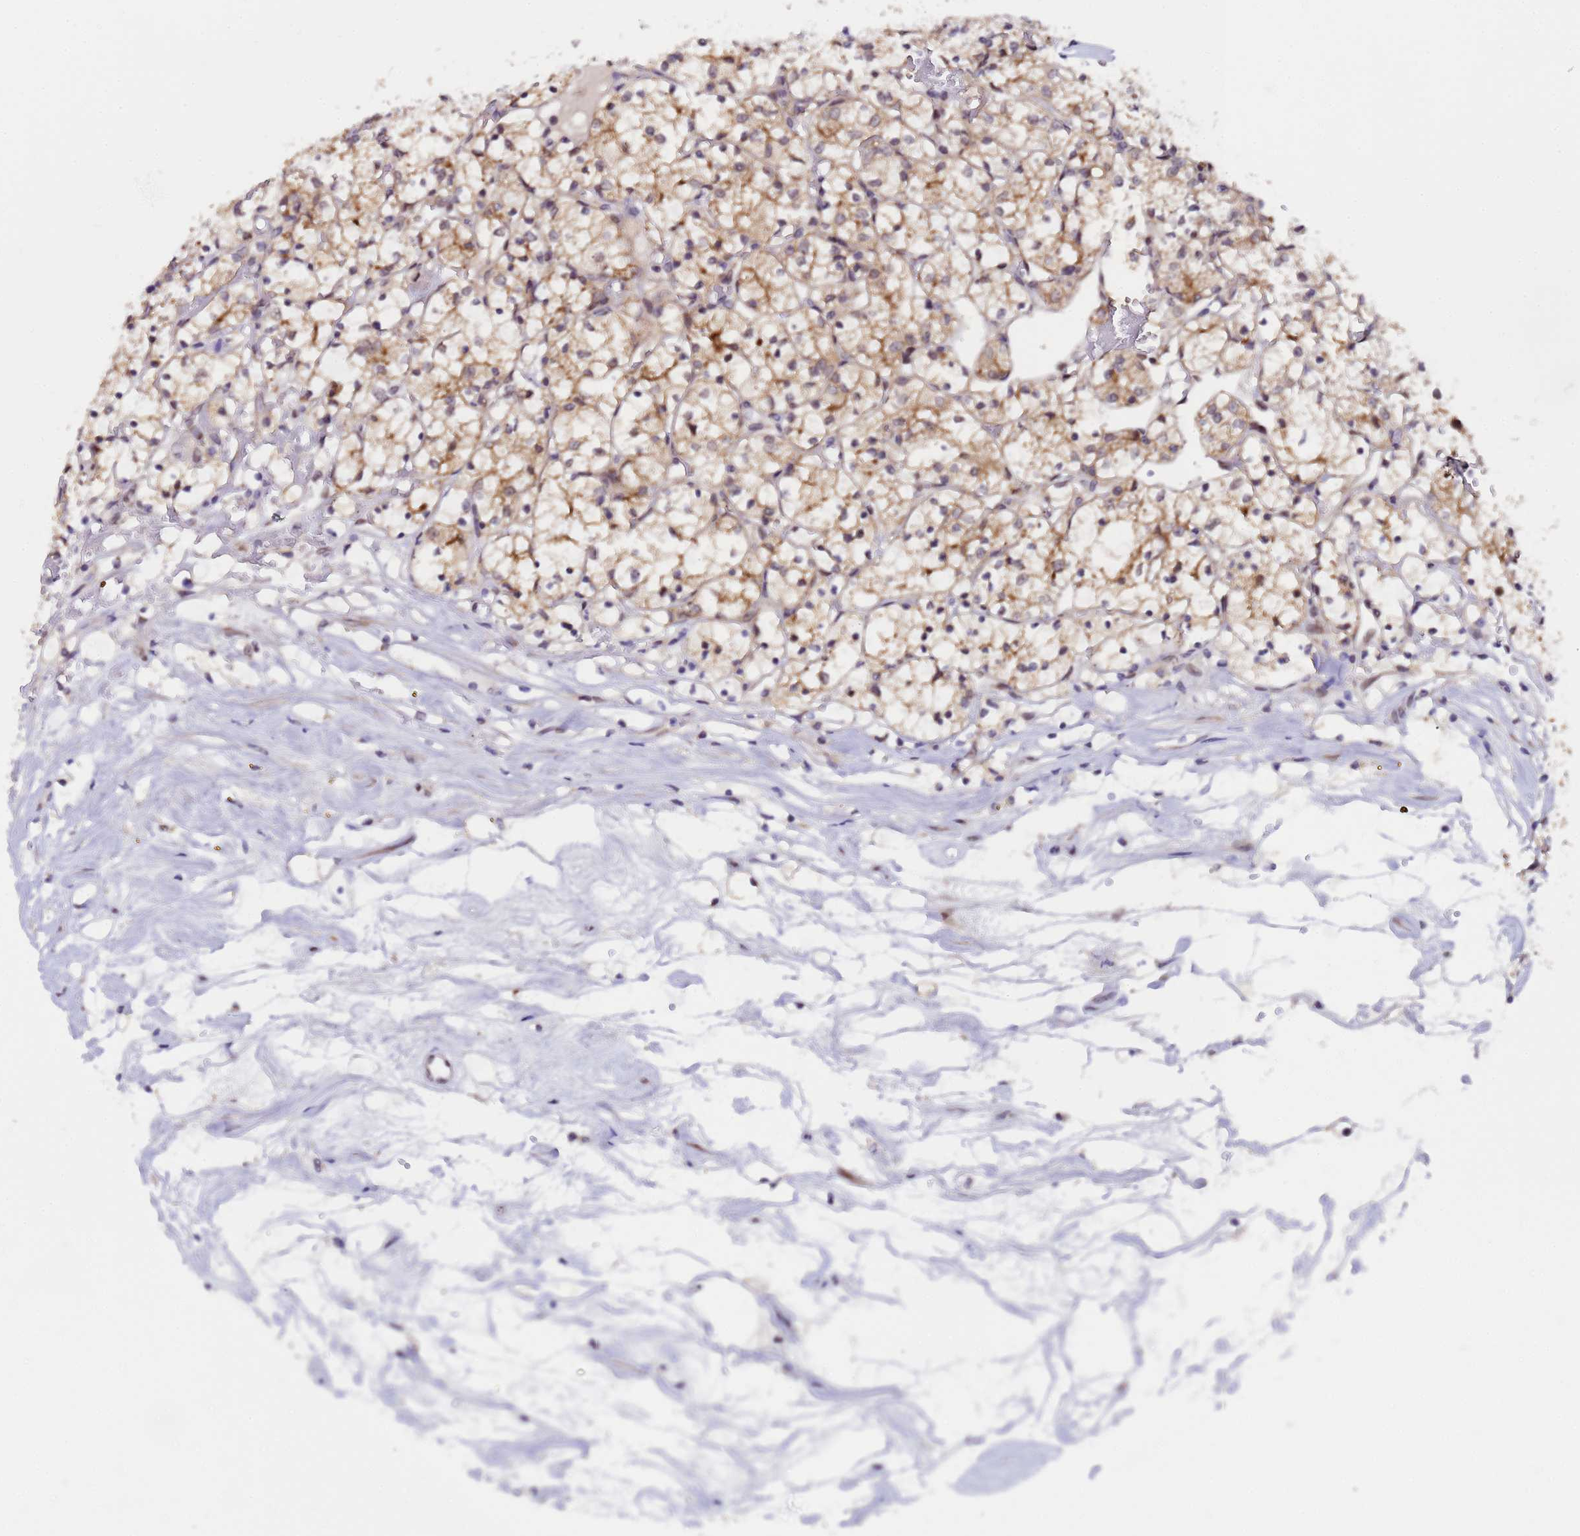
{"staining": {"intensity": "moderate", "quantity": ">75%", "location": "cytoplasmic/membranous"}, "tissue": "renal cancer", "cell_type": "Tumor cells", "image_type": "cancer", "snomed": [{"axis": "morphology", "description": "Adenocarcinoma, NOS"}, {"axis": "topography", "description": "Kidney"}], "caption": "IHC staining of renal cancer (adenocarcinoma), which displays medium levels of moderate cytoplasmic/membranous staining in approximately >75% of tumor cells indicating moderate cytoplasmic/membranous protein expression. The staining was performed using DAB (brown) for protein detection and nuclei were counterstained in hematoxylin (blue).", "gene": "ANAPC13", "patient": {"sex": "female", "age": 69}}